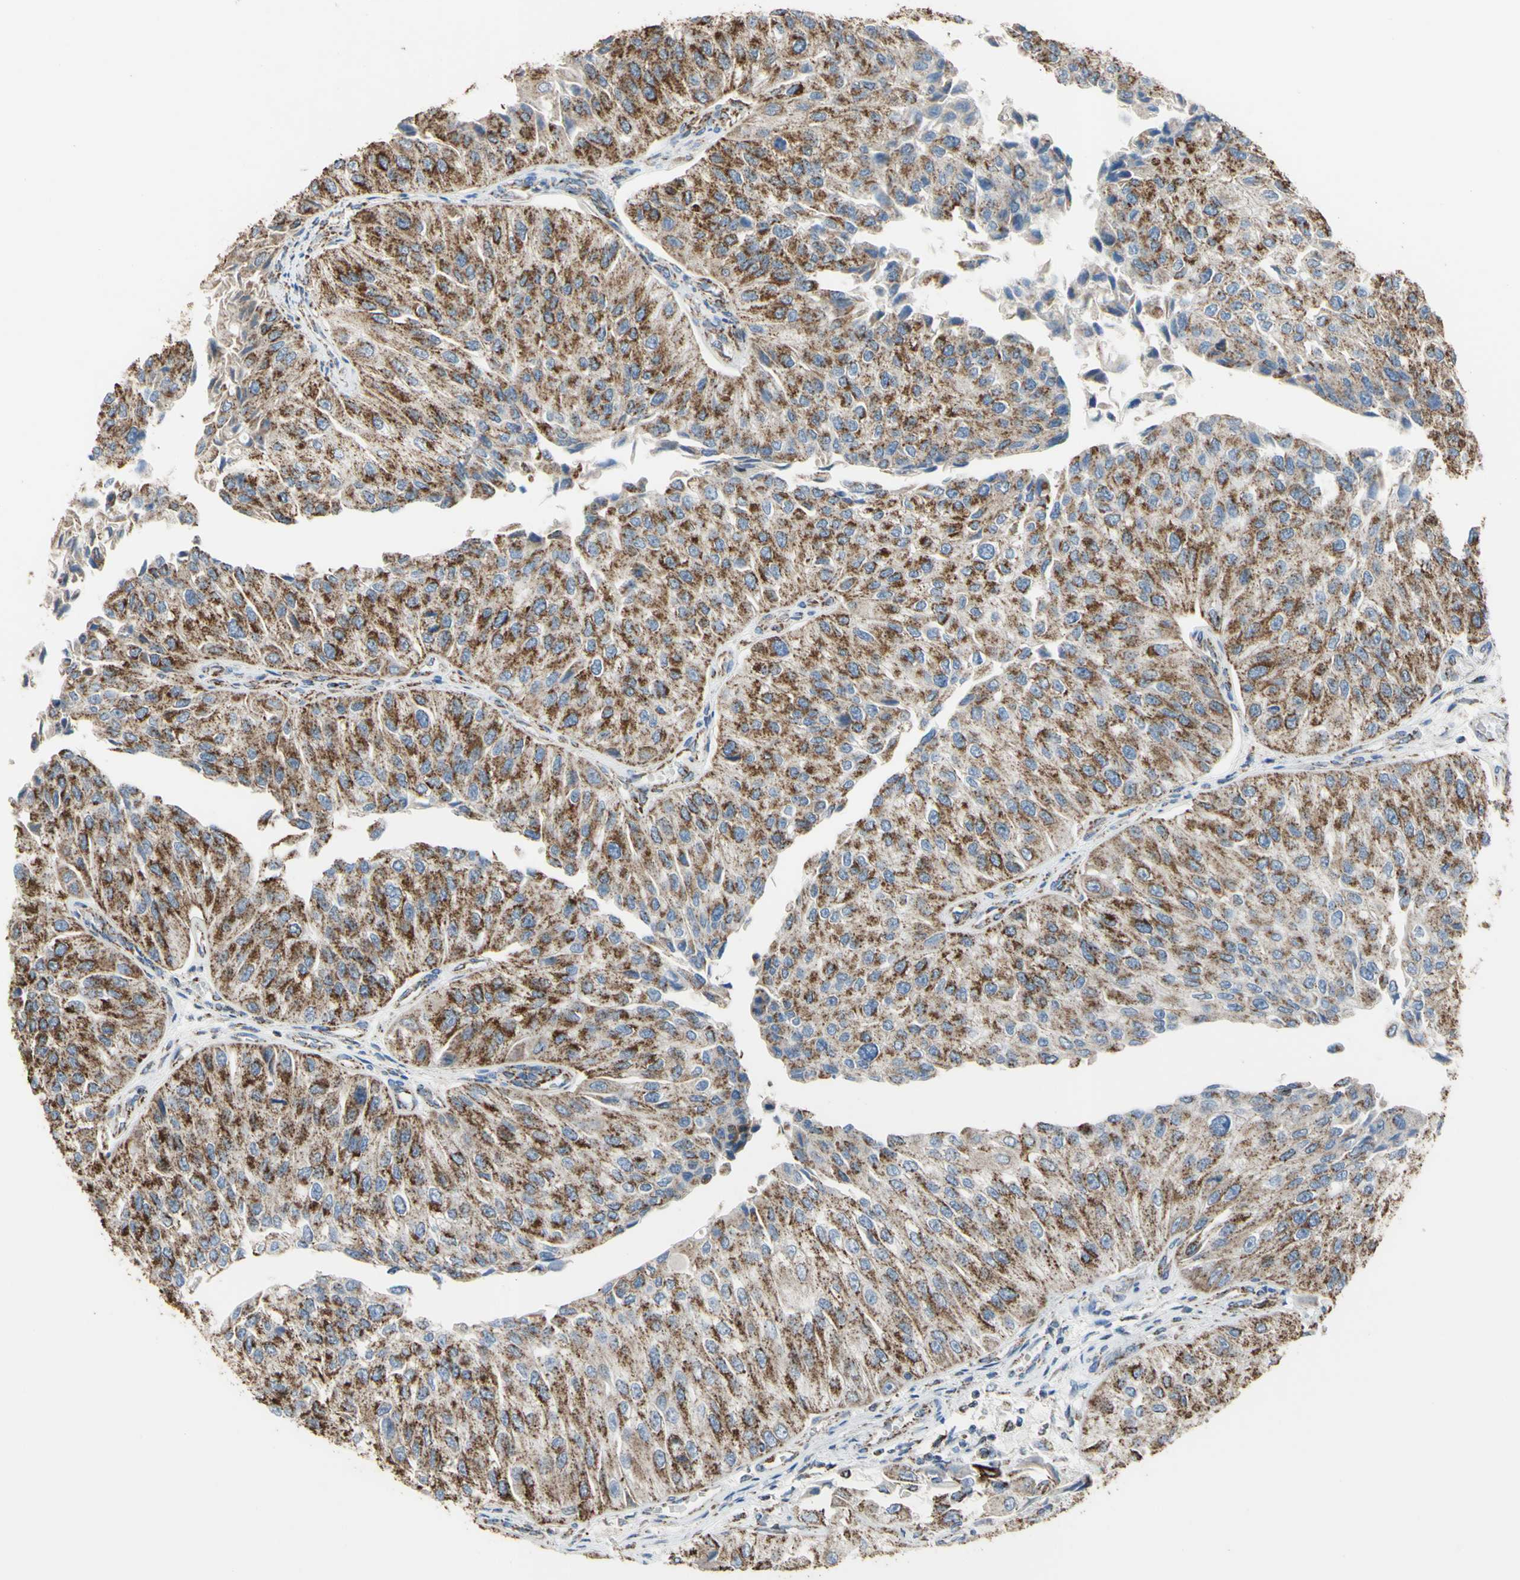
{"staining": {"intensity": "moderate", "quantity": ">75%", "location": "cytoplasmic/membranous"}, "tissue": "urothelial cancer", "cell_type": "Tumor cells", "image_type": "cancer", "snomed": [{"axis": "morphology", "description": "Urothelial carcinoma, High grade"}, {"axis": "topography", "description": "Kidney"}, {"axis": "topography", "description": "Urinary bladder"}], "caption": "Urothelial cancer was stained to show a protein in brown. There is medium levels of moderate cytoplasmic/membranous positivity in about >75% of tumor cells. The protein of interest is shown in brown color, while the nuclei are stained blue.", "gene": "CMKLR2", "patient": {"sex": "male", "age": 77}}